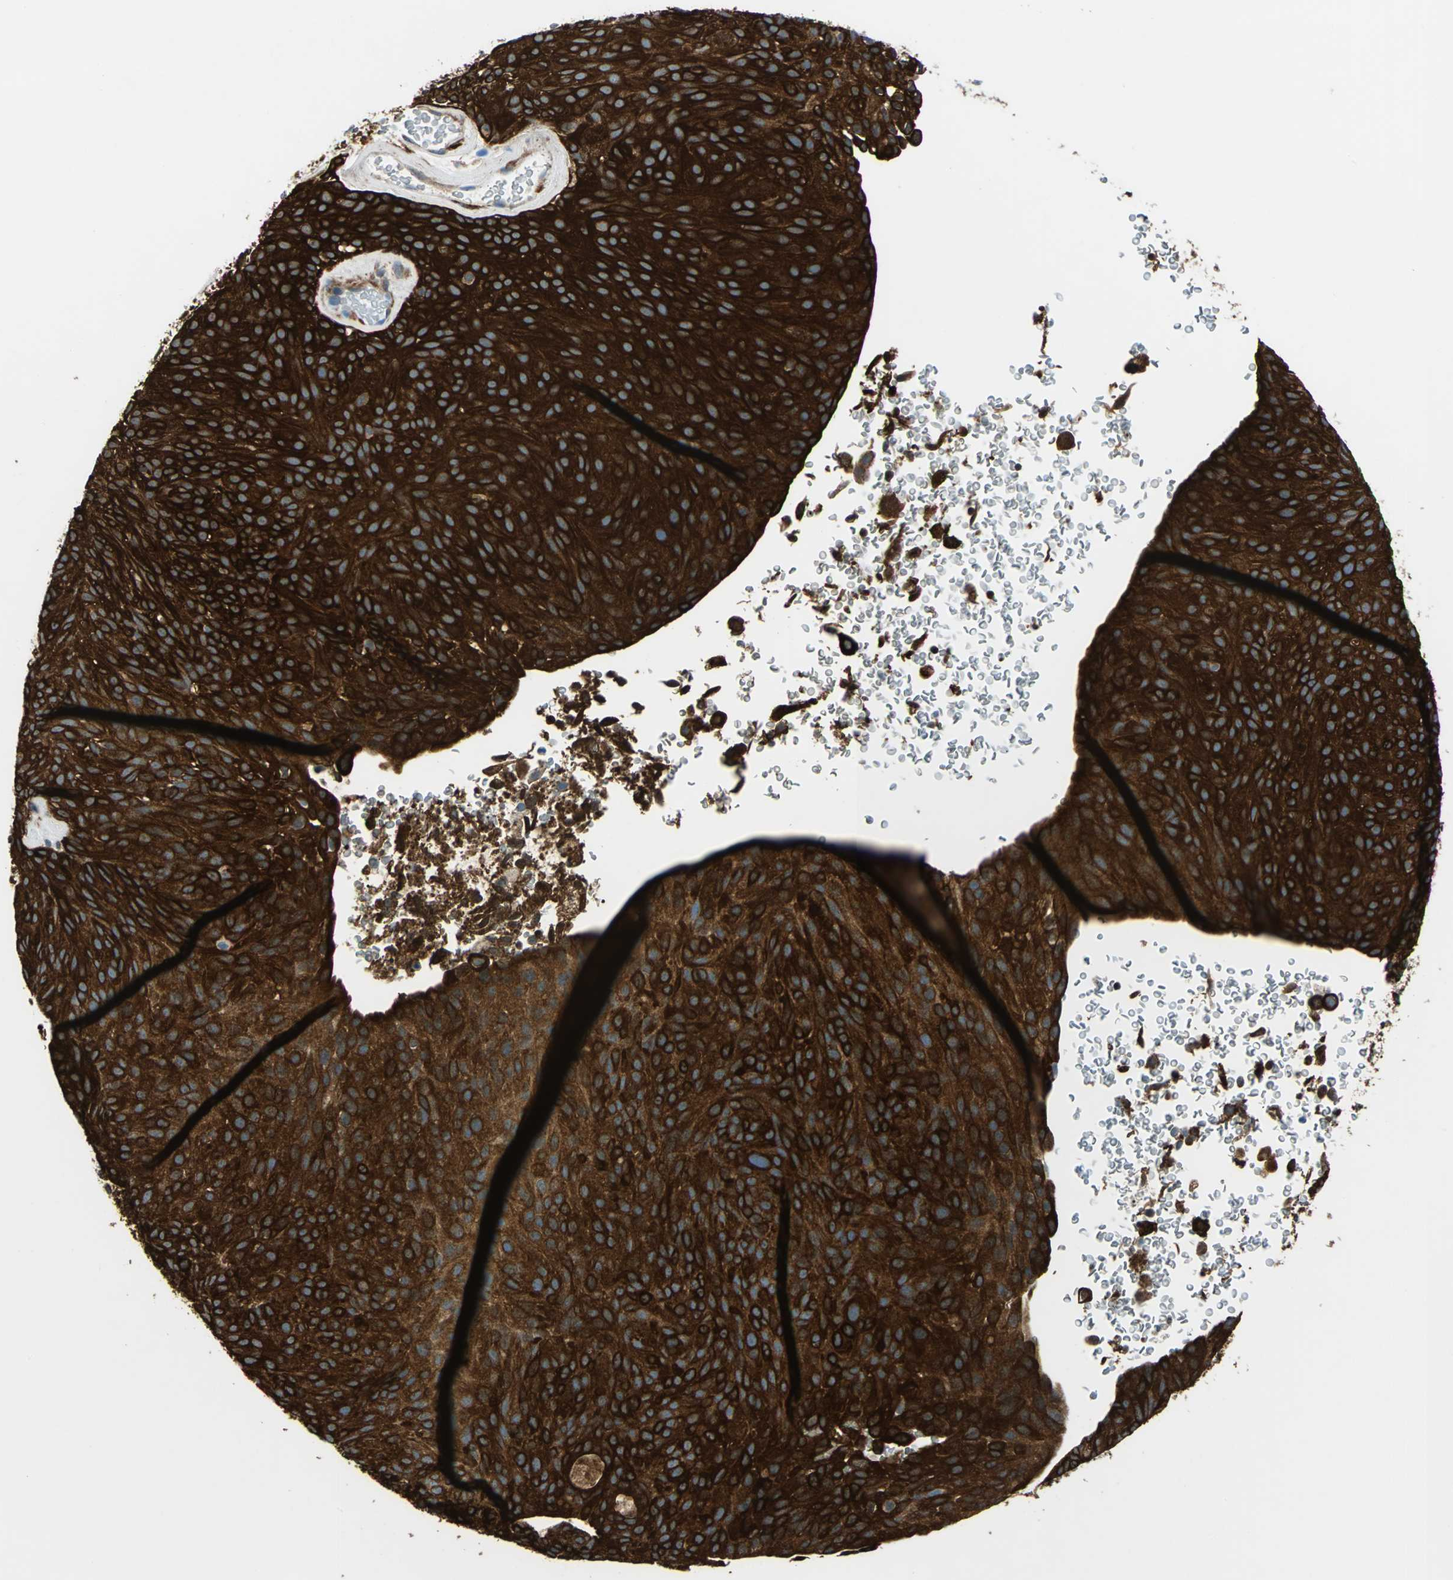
{"staining": {"intensity": "strong", "quantity": ">75%", "location": "cytoplasmic/membranous"}, "tissue": "urothelial cancer", "cell_type": "Tumor cells", "image_type": "cancer", "snomed": [{"axis": "morphology", "description": "Urothelial carcinoma, Low grade"}, {"axis": "topography", "description": "Urinary bladder"}], "caption": "The immunohistochemical stain highlights strong cytoplasmic/membranous staining in tumor cells of urothelial cancer tissue.", "gene": "HSPB1", "patient": {"sex": "male", "age": 78}}